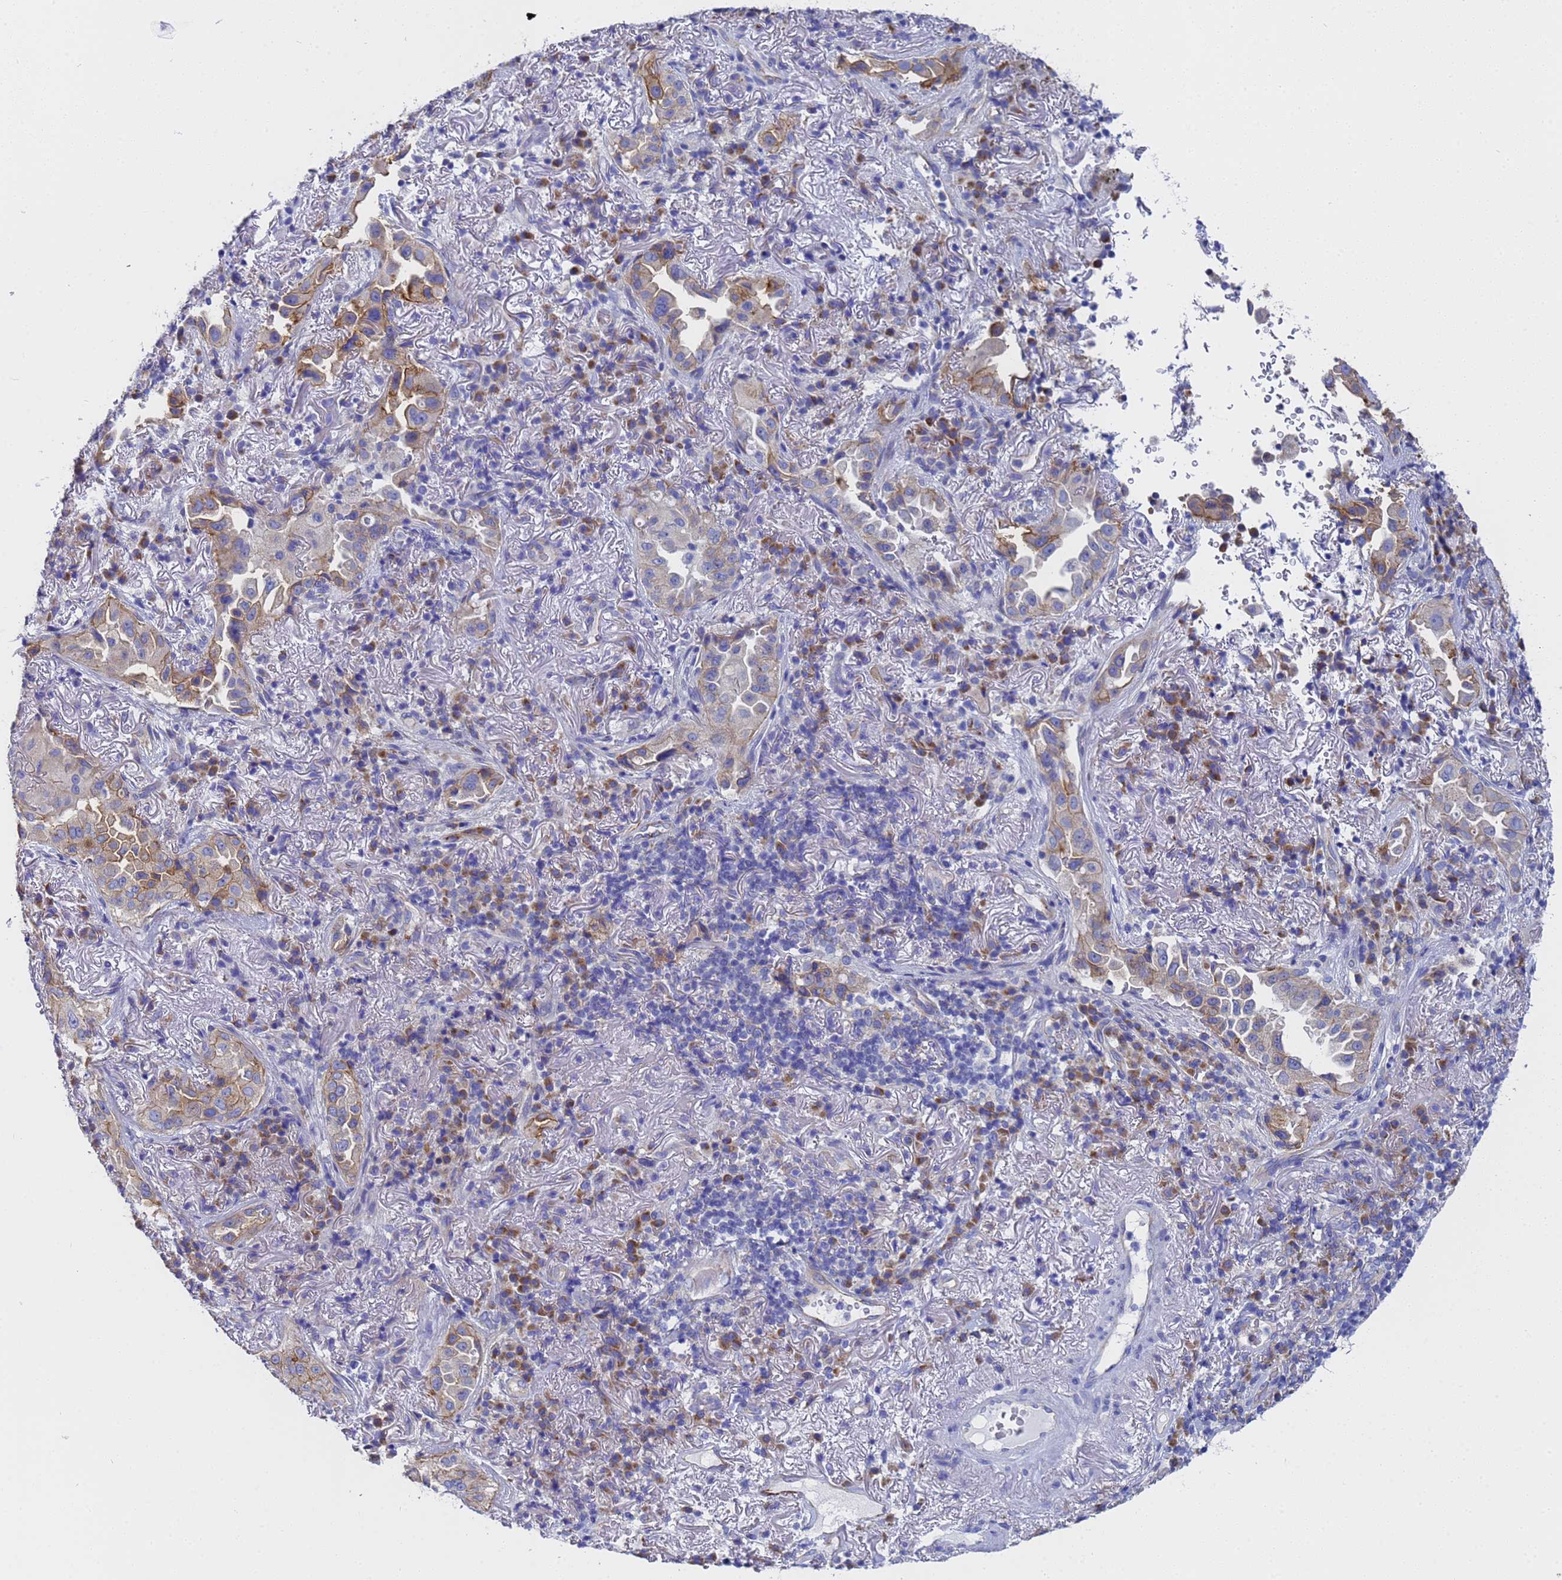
{"staining": {"intensity": "moderate", "quantity": "<25%", "location": "cytoplasmic/membranous"}, "tissue": "lung cancer", "cell_type": "Tumor cells", "image_type": "cancer", "snomed": [{"axis": "morphology", "description": "Adenocarcinoma, NOS"}, {"axis": "topography", "description": "Lung"}], "caption": "This image reveals immunohistochemistry (IHC) staining of human lung adenocarcinoma, with low moderate cytoplasmic/membranous positivity in approximately <25% of tumor cells.", "gene": "TM4SF4", "patient": {"sex": "female", "age": 69}}